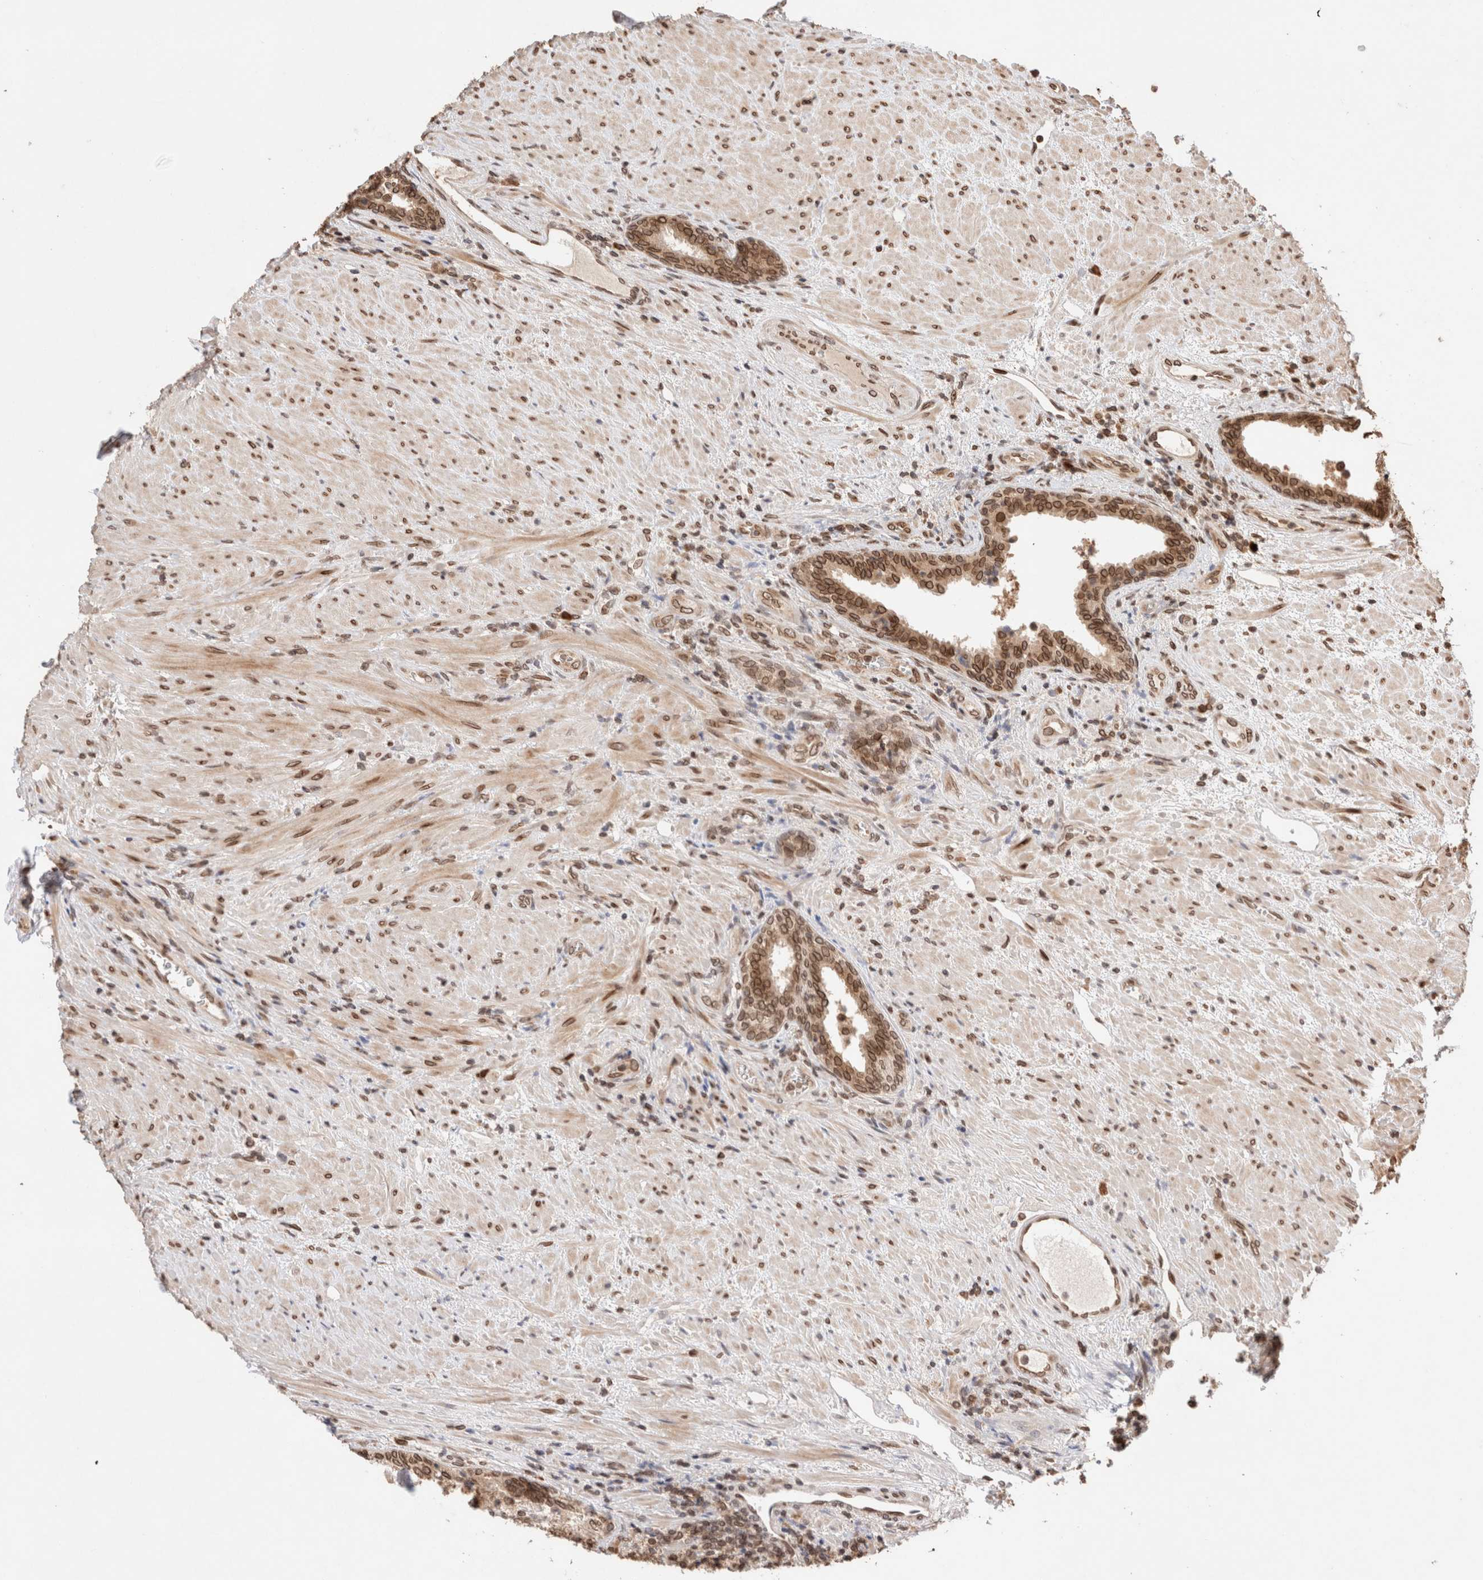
{"staining": {"intensity": "strong", "quantity": ">75%", "location": "cytoplasmic/membranous,nuclear"}, "tissue": "prostate", "cell_type": "Glandular cells", "image_type": "normal", "snomed": [{"axis": "morphology", "description": "Normal tissue, NOS"}, {"axis": "topography", "description": "Prostate"}], "caption": "Immunohistochemistry photomicrograph of unremarkable prostate: human prostate stained using IHC shows high levels of strong protein expression localized specifically in the cytoplasmic/membranous,nuclear of glandular cells, appearing as a cytoplasmic/membranous,nuclear brown color.", "gene": "TPR", "patient": {"sex": "male", "age": 76}}